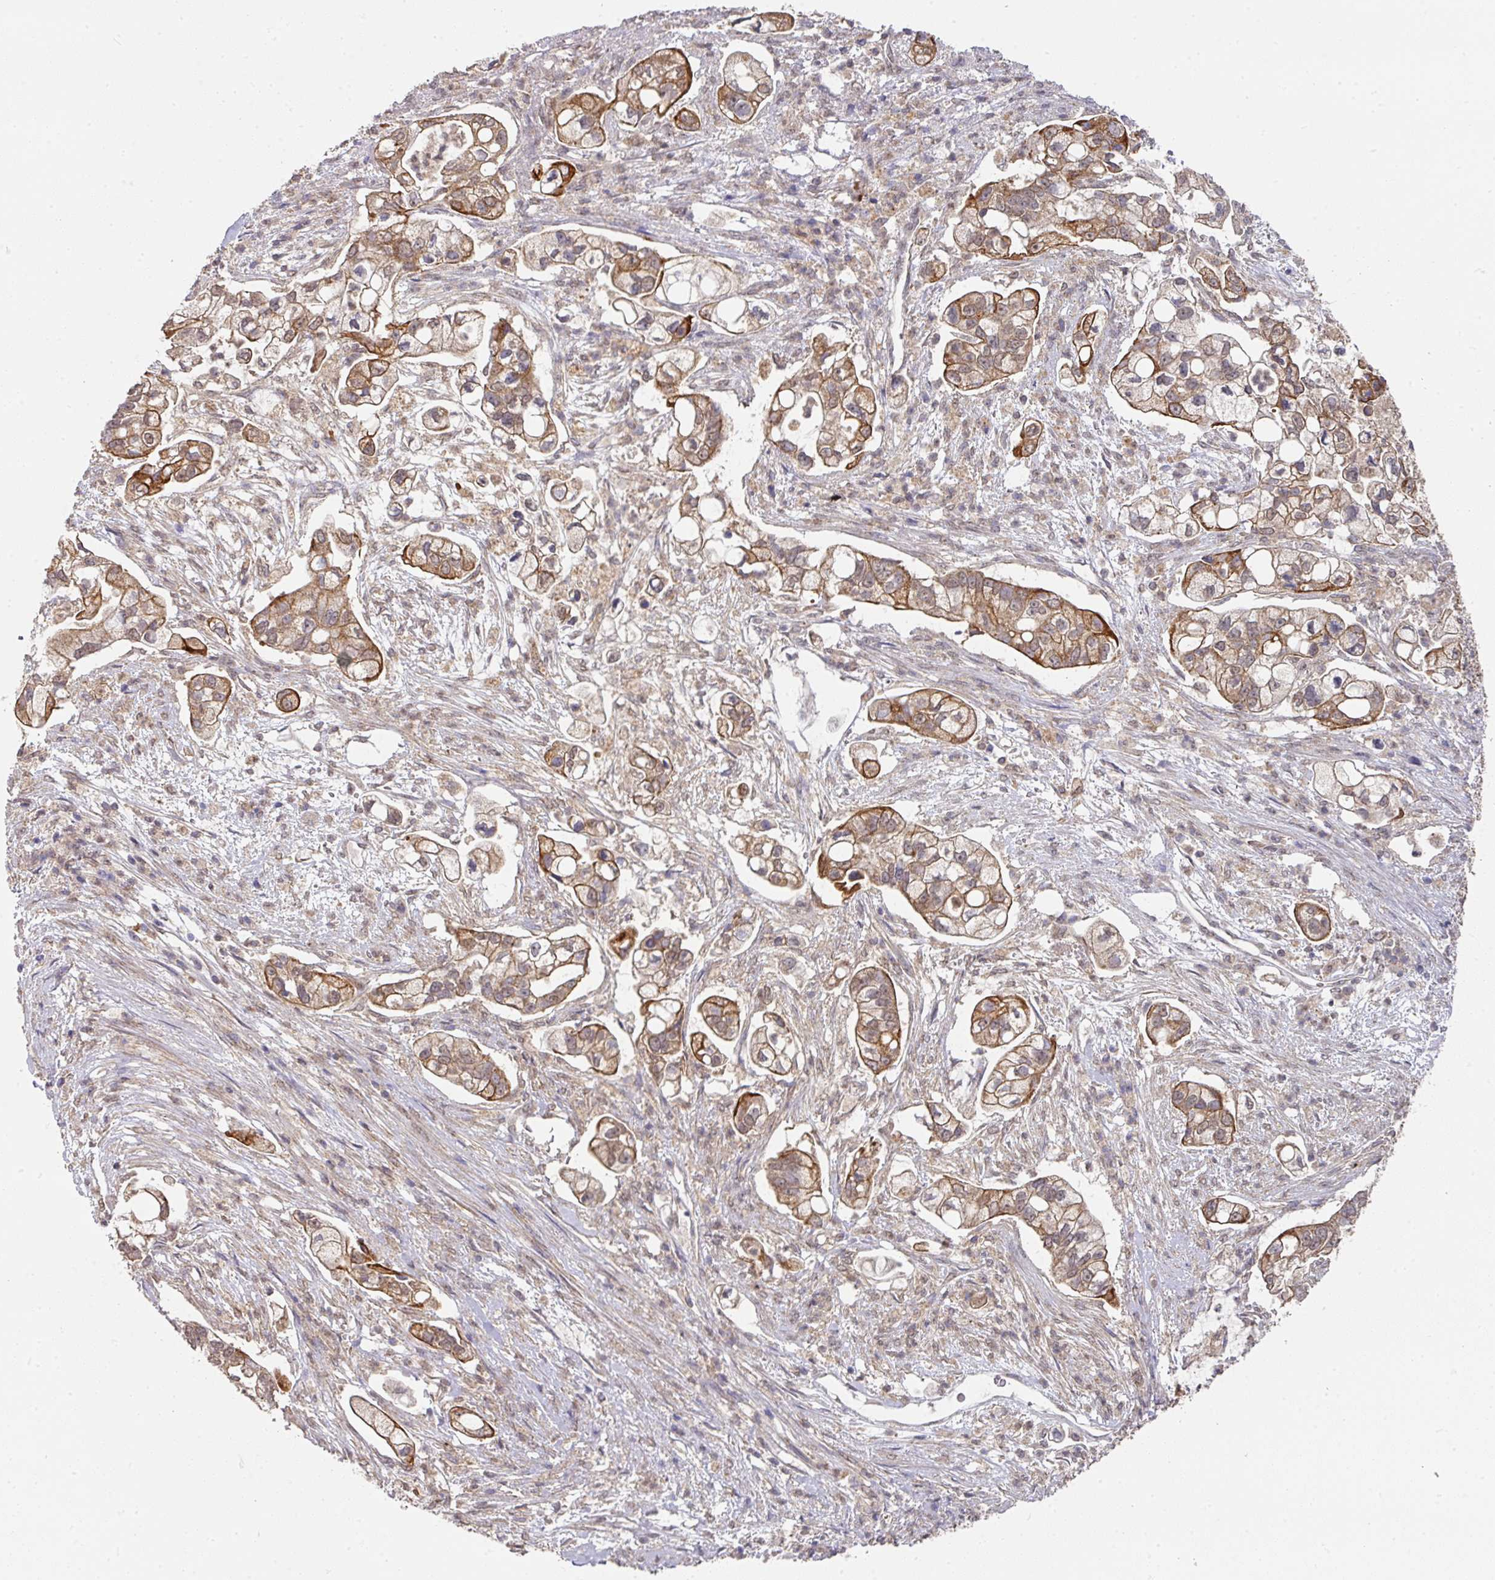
{"staining": {"intensity": "moderate", "quantity": ">75%", "location": "cytoplasmic/membranous"}, "tissue": "pancreatic cancer", "cell_type": "Tumor cells", "image_type": "cancer", "snomed": [{"axis": "morphology", "description": "Adenocarcinoma, NOS"}, {"axis": "topography", "description": "Pancreas"}], "caption": "There is medium levels of moderate cytoplasmic/membranous staining in tumor cells of adenocarcinoma (pancreatic), as demonstrated by immunohistochemical staining (brown color).", "gene": "EXTL3", "patient": {"sex": "female", "age": 69}}